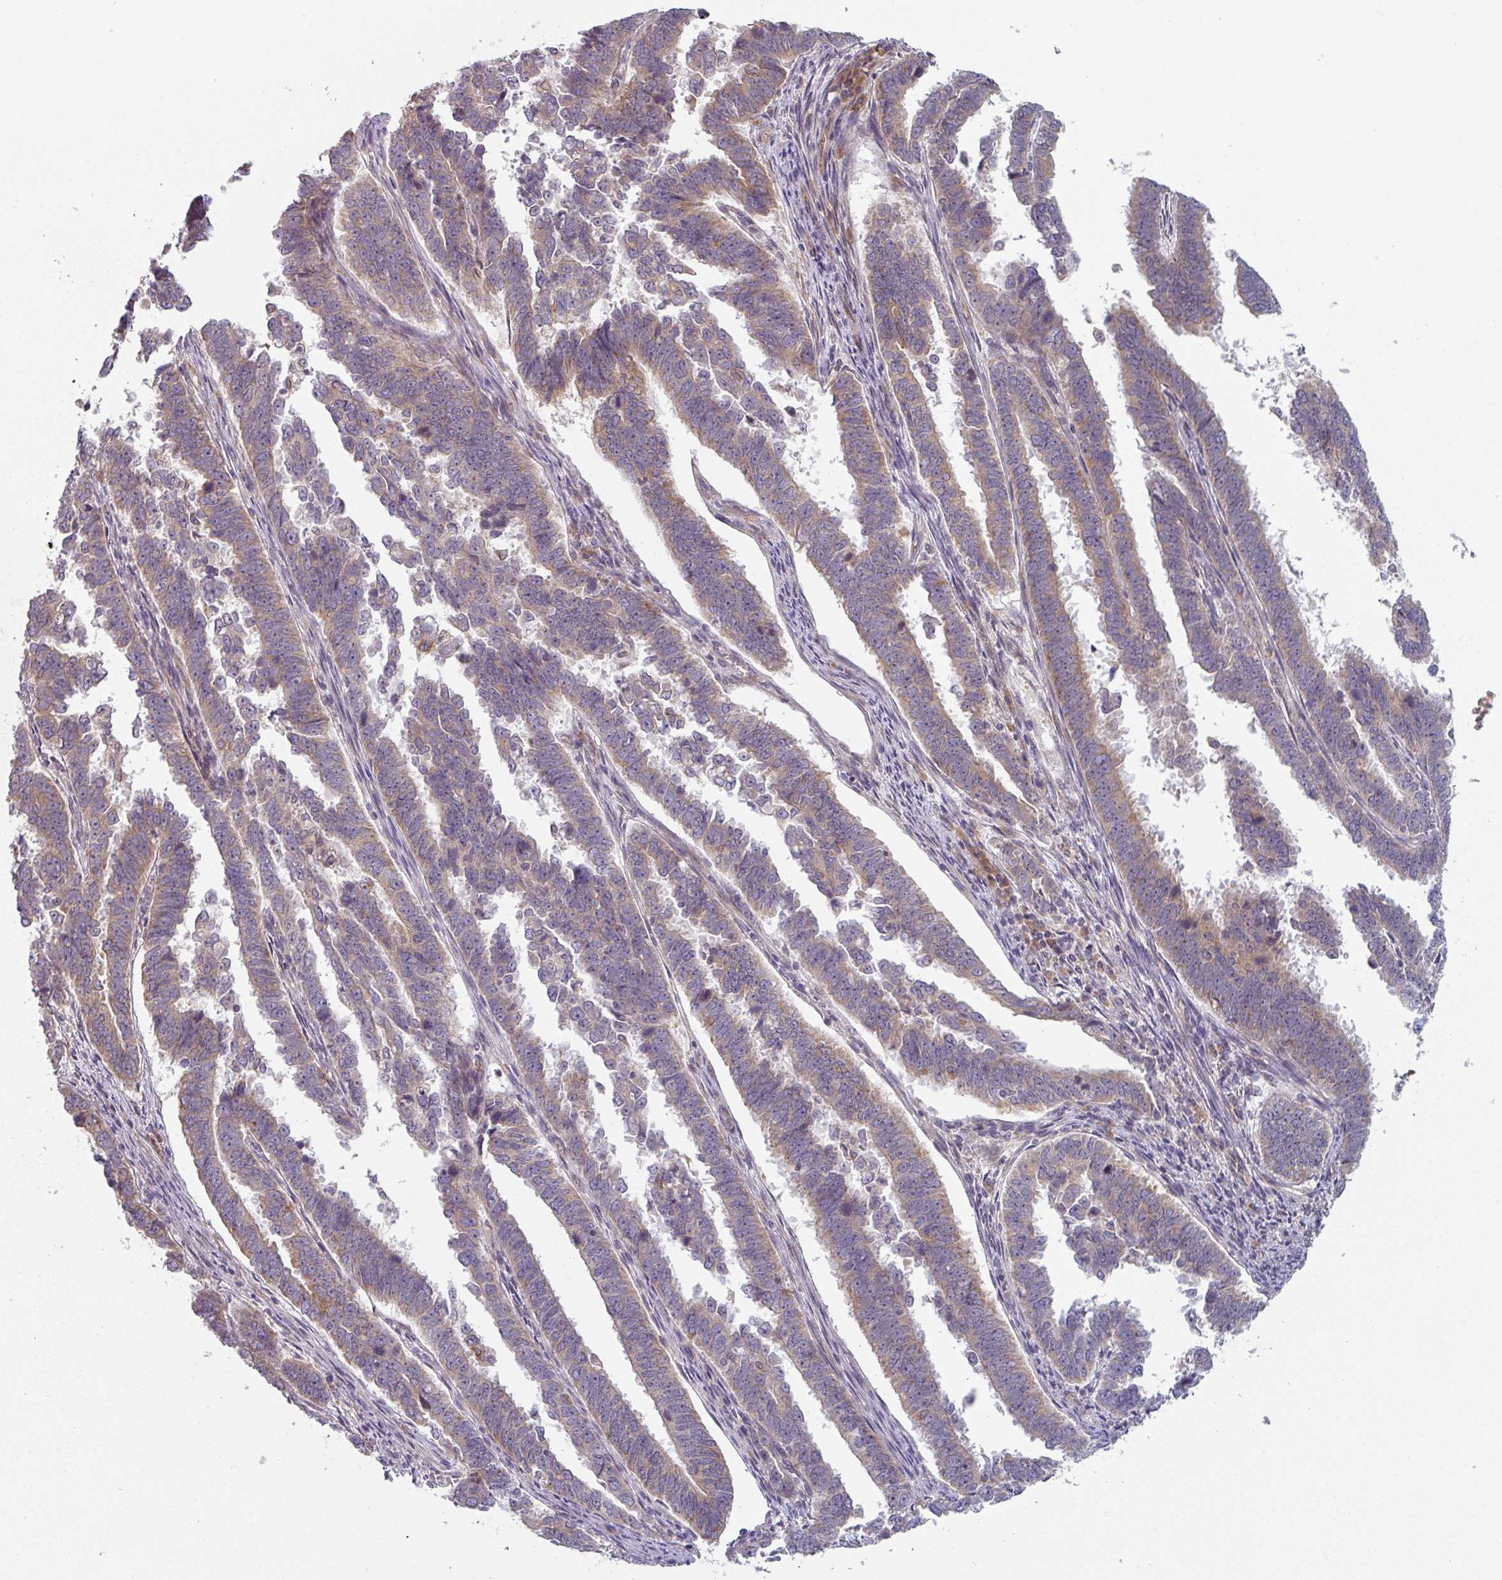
{"staining": {"intensity": "weak", "quantity": ">75%", "location": "cytoplasmic/membranous"}, "tissue": "endometrial cancer", "cell_type": "Tumor cells", "image_type": "cancer", "snomed": [{"axis": "morphology", "description": "Adenocarcinoma, NOS"}, {"axis": "topography", "description": "Endometrium"}], "caption": "Endometrial cancer was stained to show a protein in brown. There is low levels of weak cytoplasmic/membranous positivity in about >75% of tumor cells.", "gene": "TAPT1", "patient": {"sex": "female", "age": 75}}